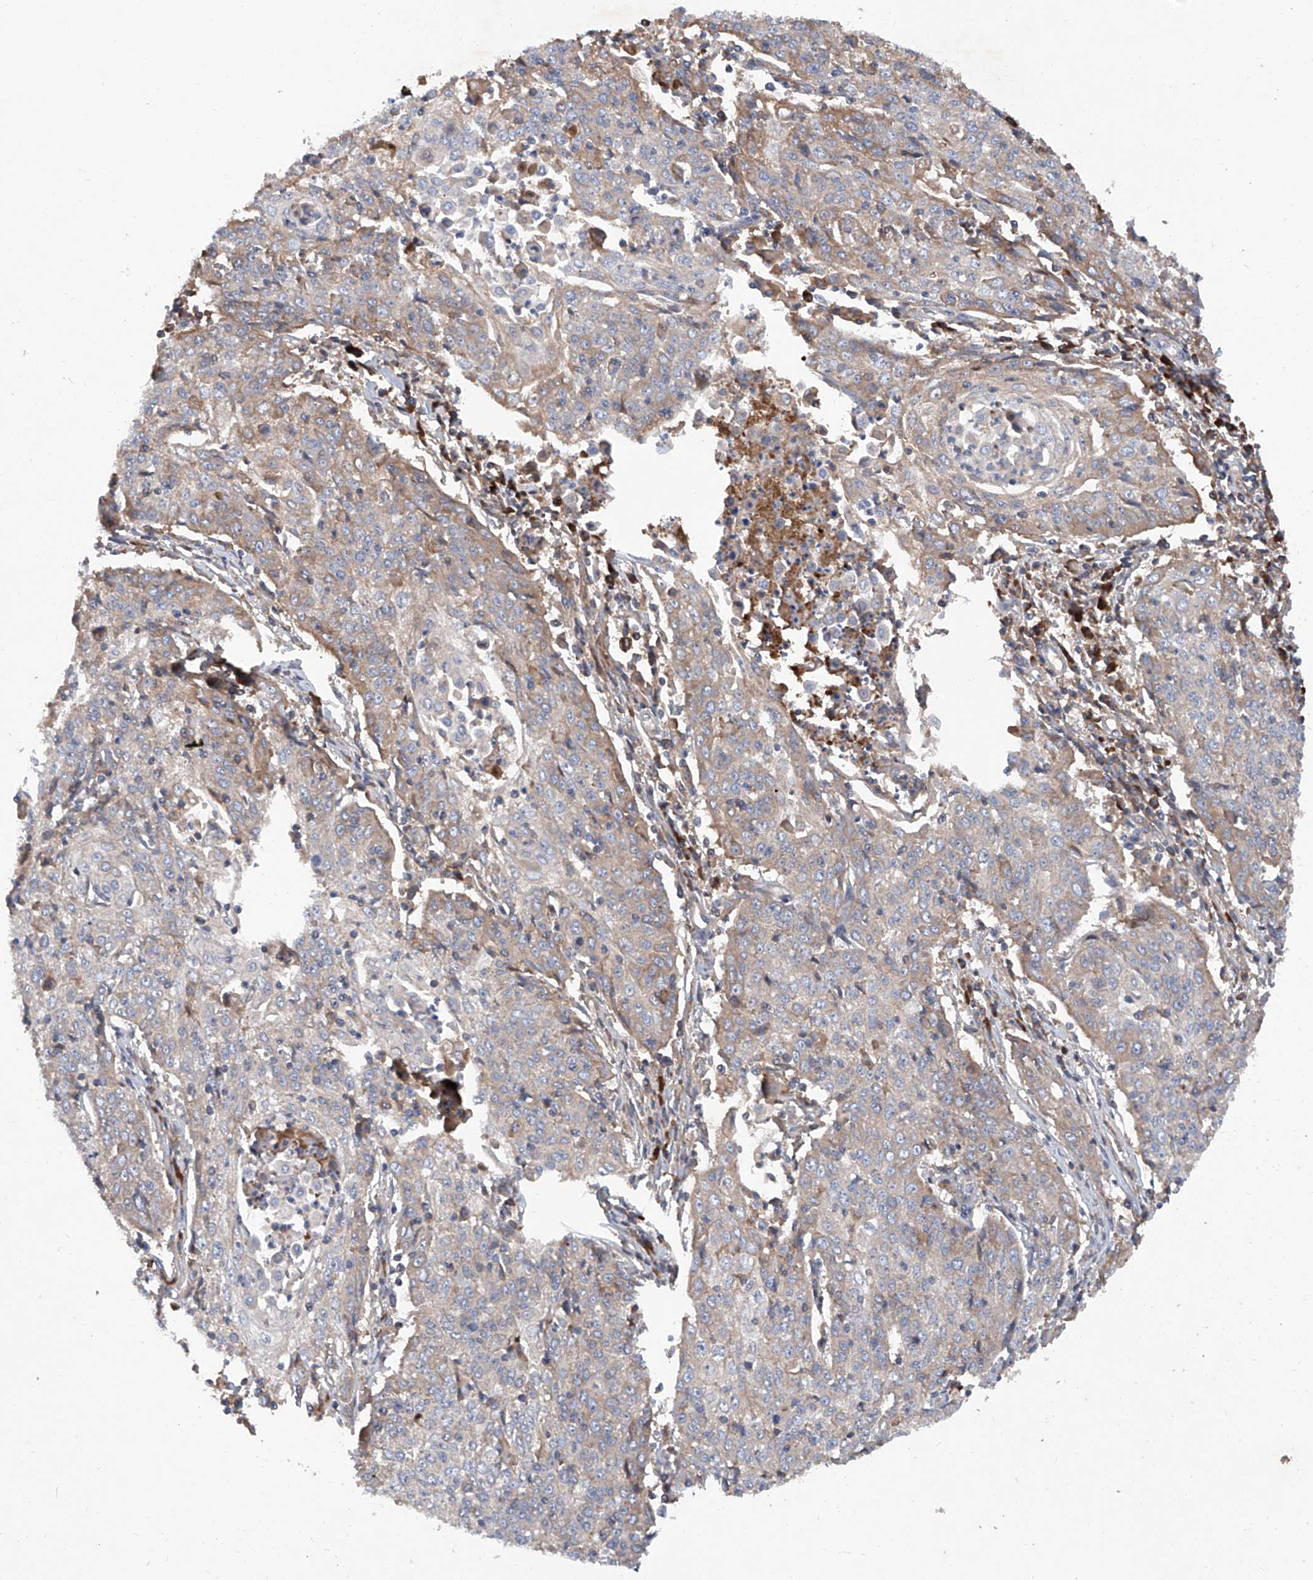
{"staining": {"intensity": "moderate", "quantity": "<25%", "location": "cytoplasmic/membranous"}, "tissue": "cervical cancer", "cell_type": "Tumor cells", "image_type": "cancer", "snomed": [{"axis": "morphology", "description": "Squamous cell carcinoma, NOS"}, {"axis": "topography", "description": "Cervix"}], "caption": "Protein expression analysis of cervical squamous cell carcinoma shows moderate cytoplasmic/membranous staining in approximately <25% of tumor cells. (Brightfield microscopy of DAB IHC at high magnification).", "gene": "ASCC3", "patient": {"sex": "female", "age": 48}}